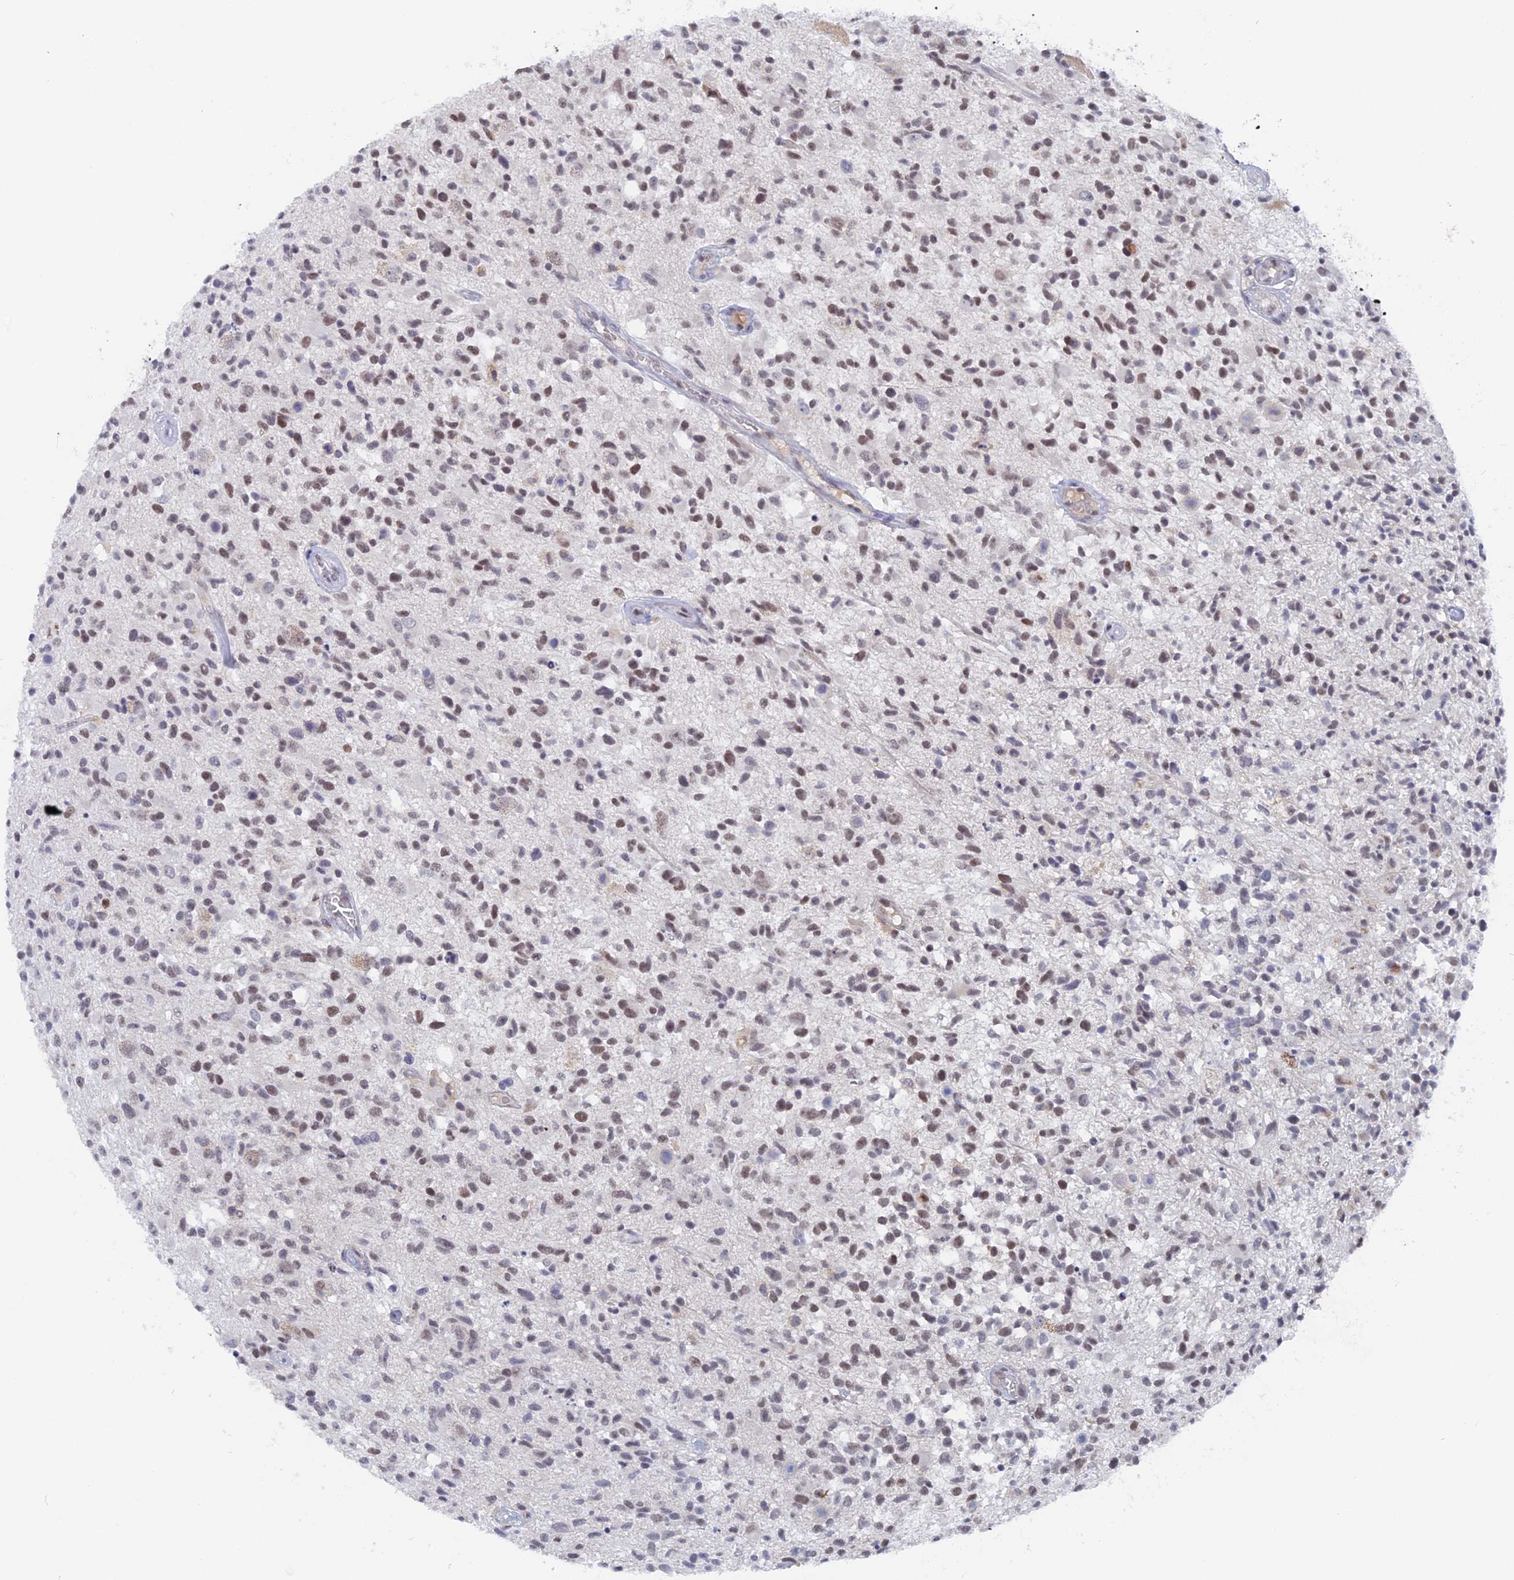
{"staining": {"intensity": "weak", "quantity": "25%-75%", "location": "nuclear"}, "tissue": "glioma", "cell_type": "Tumor cells", "image_type": "cancer", "snomed": [{"axis": "morphology", "description": "Glioma, malignant, High grade"}, {"axis": "morphology", "description": "Glioblastoma, NOS"}, {"axis": "topography", "description": "Brain"}], "caption": "Tumor cells demonstrate low levels of weak nuclear positivity in approximately 25%-75% of cells in glioma. (DAB (3,3'-diaminobenzidine) = brown stain, brightfield microscopy at high magnification).", "gene": "BRD2", "patient": {"sex": "male", "age": 60}}